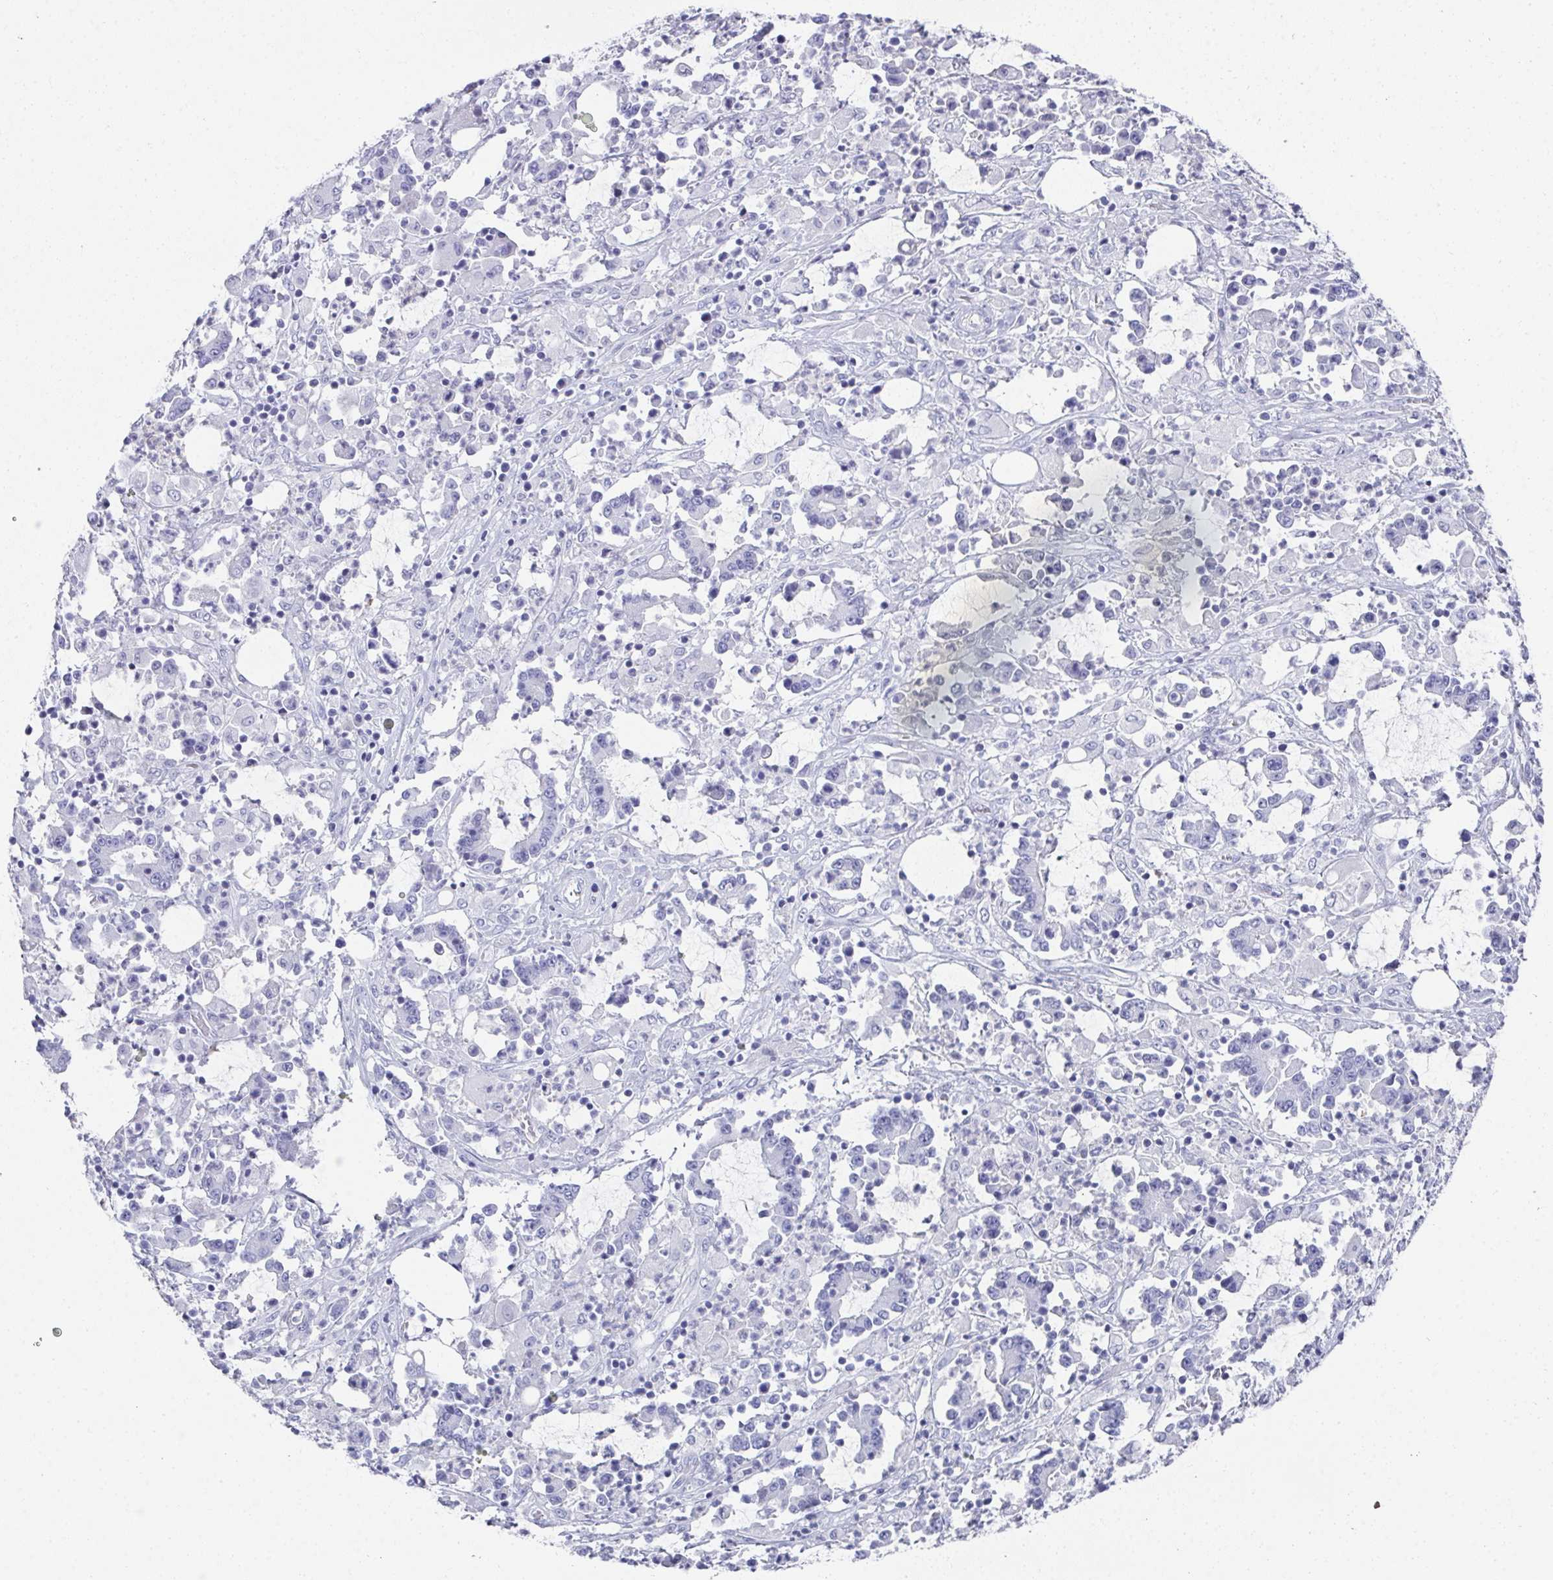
{"staining": {"intensity": "negative", "quantity": "none", "location": "none"}, "tissue": "stomach cancer", "cell_type": "Tumor cells", "image_type": "cancer", "snomed": [{"axis": "morphology", "description": "Adenocarcinoma, NOS"}, {"axis": "topography", "description": "Stomach, upper"}], "caption": "IHC micrograph of human stomach cancer stained for a protein (brown), which exhibits no staining in tumor cells. The staining was performed using DAB (3,3'-diaminobenzidine) to visualize the protein expression in brown, while the nuclei were stained in blue with hematoxylin (Magnification: 20x).", "gene": "SYCP1", "patient": {"sex": "male", "age": 68}}